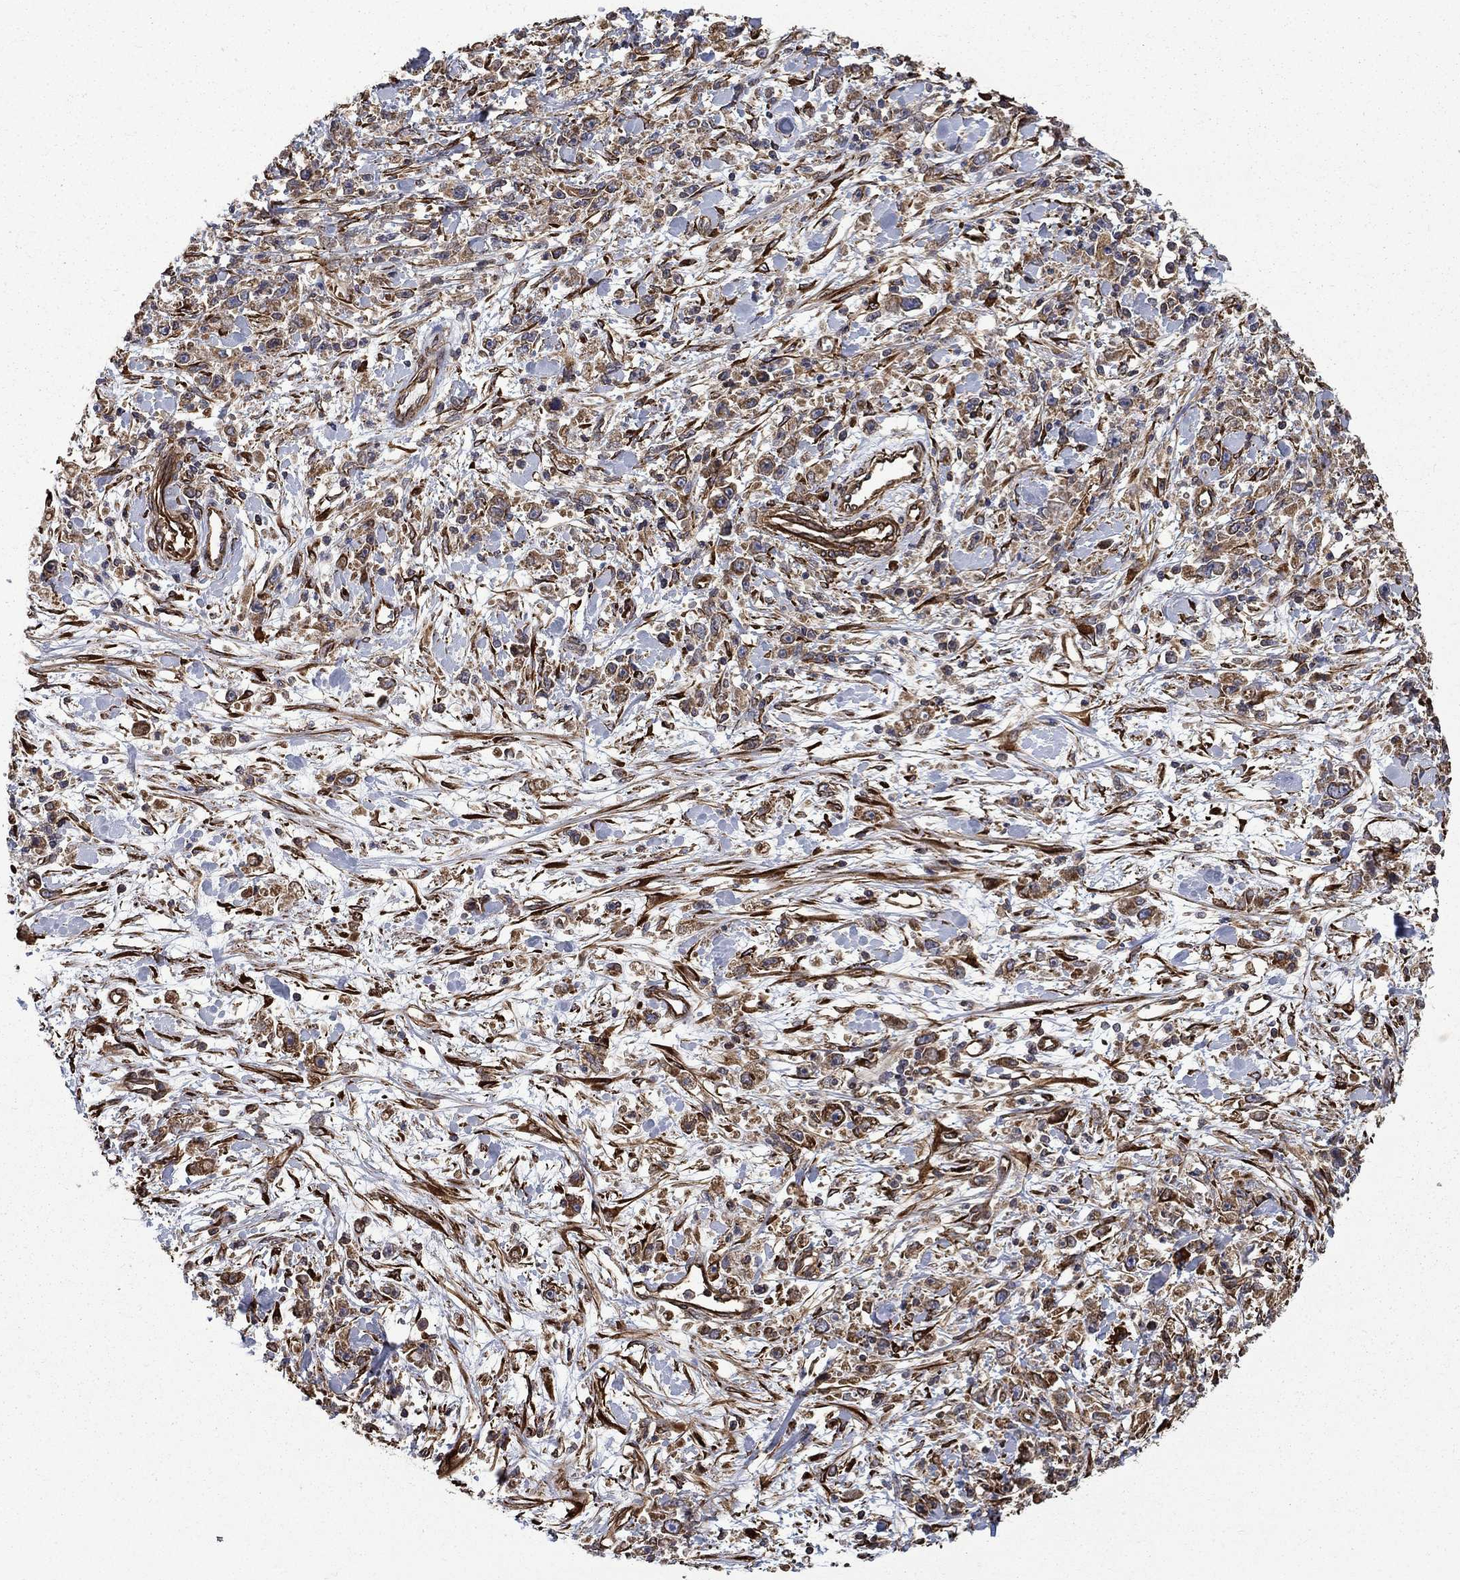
{"staining": {"intensity": "moderate", "quantity": "25%-75%", "location": "cytoplasmic/membranous"}, "tissue": "stomach cancer", "cell_type": "Tumor cells", "image_type": "cancer", "snomed": [{"axis": "morphology", "description": "Adenocarcinoma, NOS"}, {"axis": "topography", "description": "Stomach"}], "caption": "Stomach cancer (adenocarcinoma) stained with DAB IHC exhibits medium levels of moderate cytoplasmic/membranous positivity in about 25%-75% of tumor cells.", "gene": "CUTC", "patient": {"sex": "female", "age": 59}}